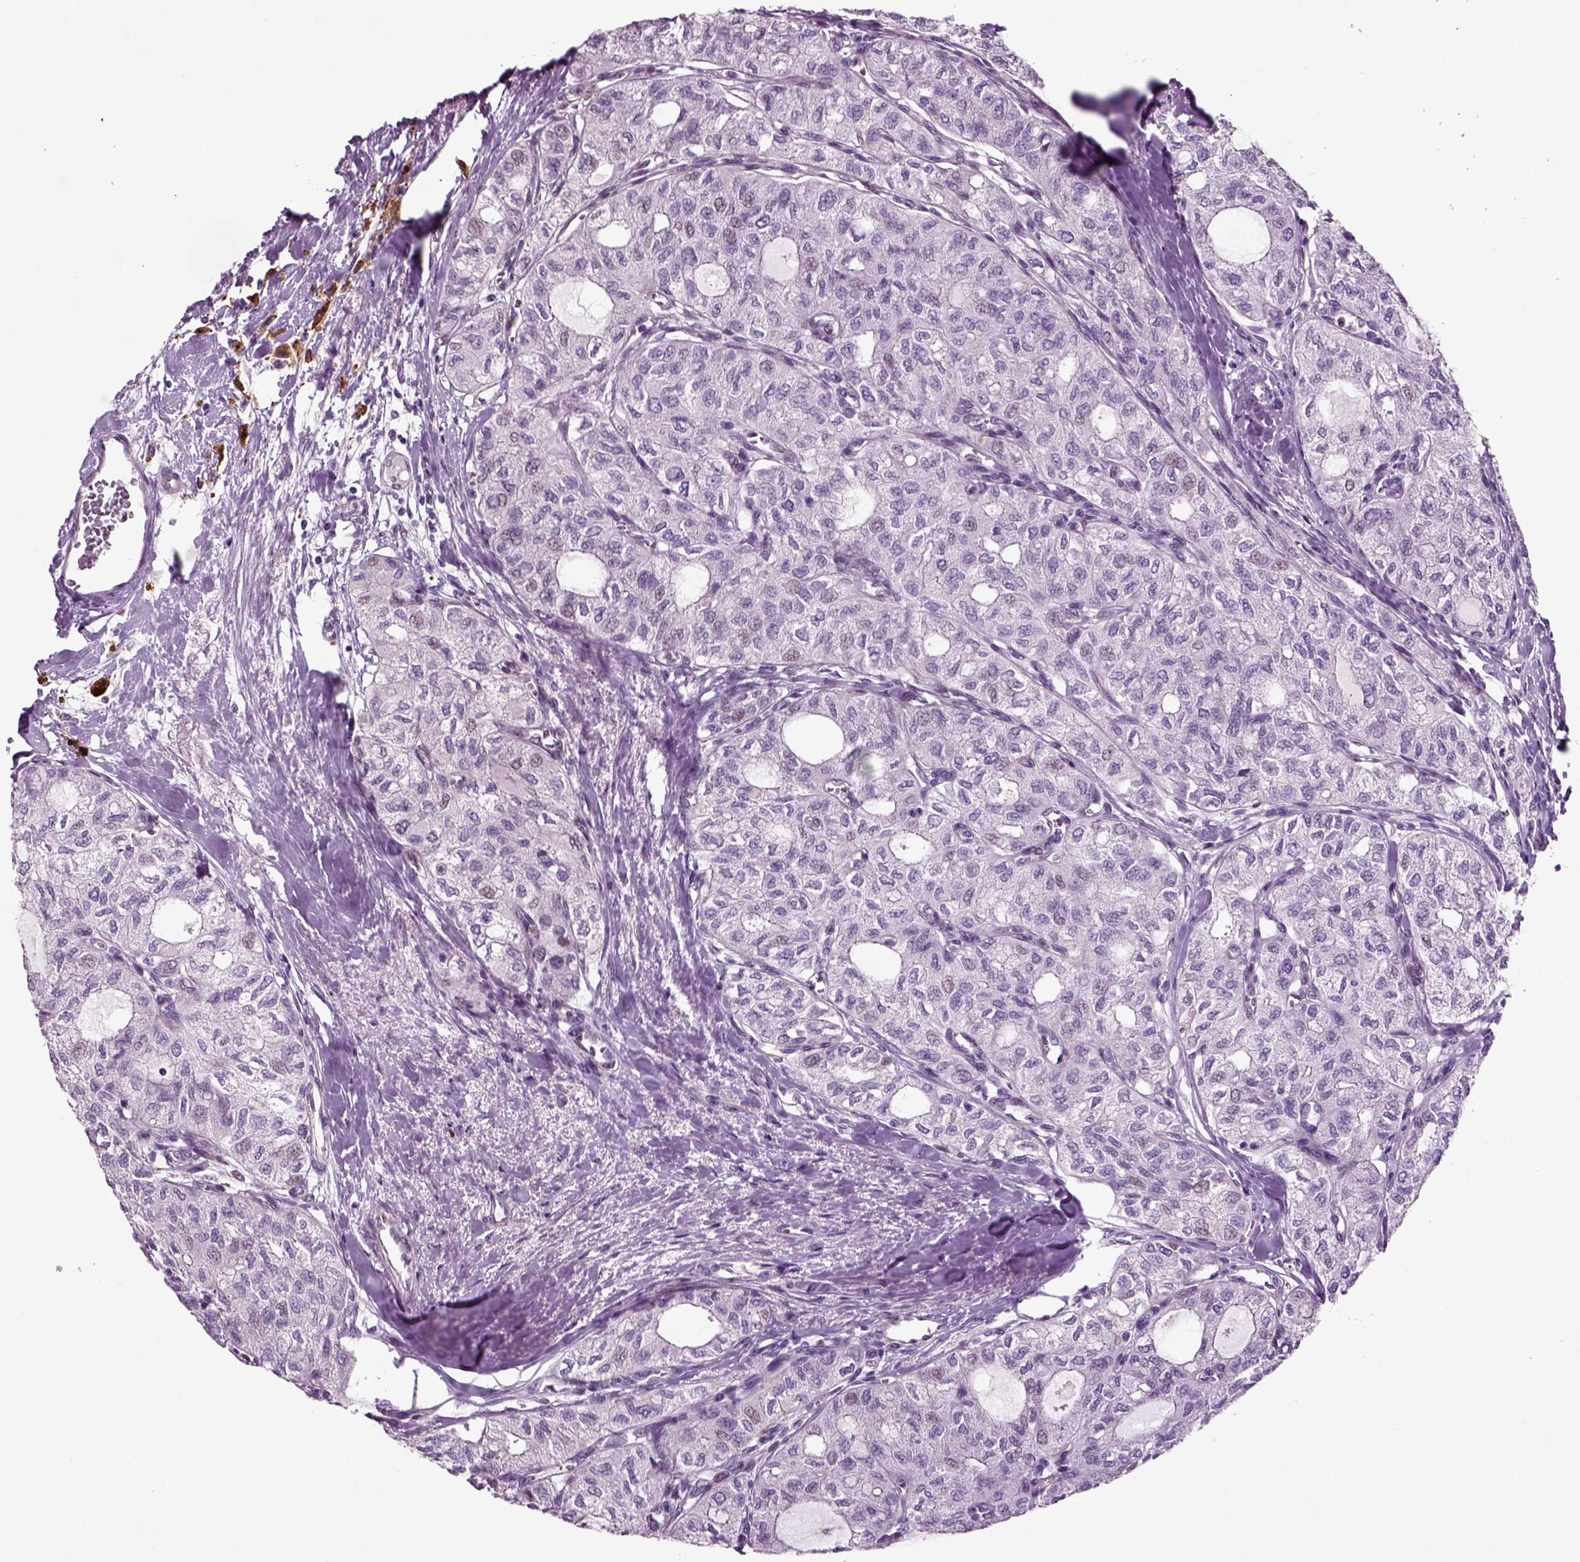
{"staining": {"intensity": "negative", "quantity": "none", "location": "none"}, "tissue": "thyroid cancer", "cell_type": "Tumor cells", "image_type": "cancer", "snomed": [{"axis": "morphology", "description": "Follicular adenoma carcinoma, NOS"}, {"axis": "topography", "description": "Thyroid gland"}], "caption": "A histopathology image of follicular adenoma carcinoma (thyroid) stained for a protein demonstrates no brown staining in tumor cells. (IHC, brightfield microscopy, high magnification).", "gene": "ARID3A", "patient": {"sex": "male", "age": 75}}